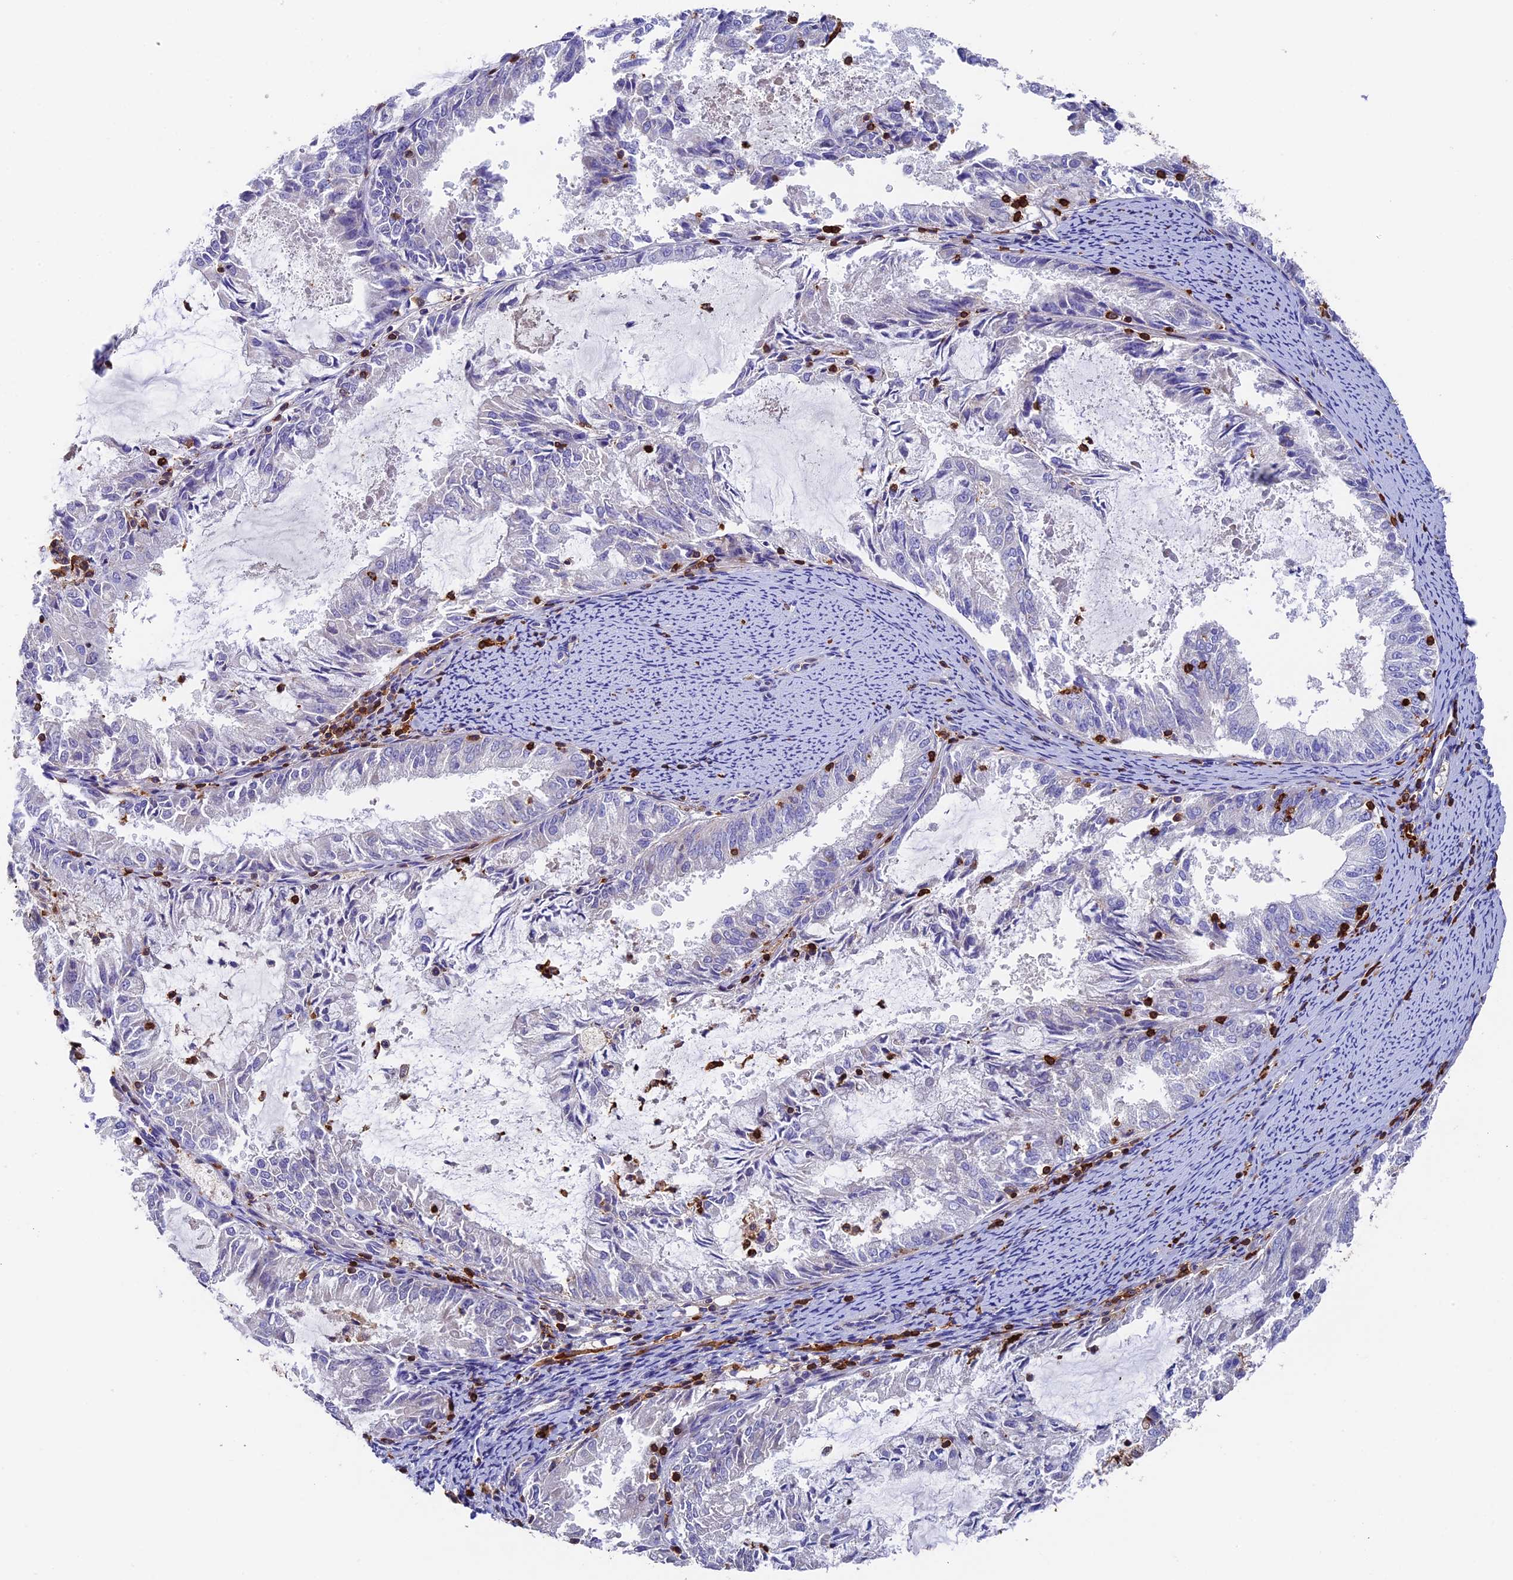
{"staining": {"intensity": "negative", "quantity": "none", "location": "none"}, "tissue": "endometrial cancer", "cell_type": "Tumor cells", "image_type": "cancer", "snomed": [{"axis": "morphology", "description": "Adenocarcinoma, NOS"}, {"axis": "topography", "description": "Endometrium"}], "caption": "Histopathology image shows no significant protein expression in tumor cells of endometrial cancer (adenocarcinoma).", "gene": "ADAT1", "patient": {"sex": "female", "age": 57}}